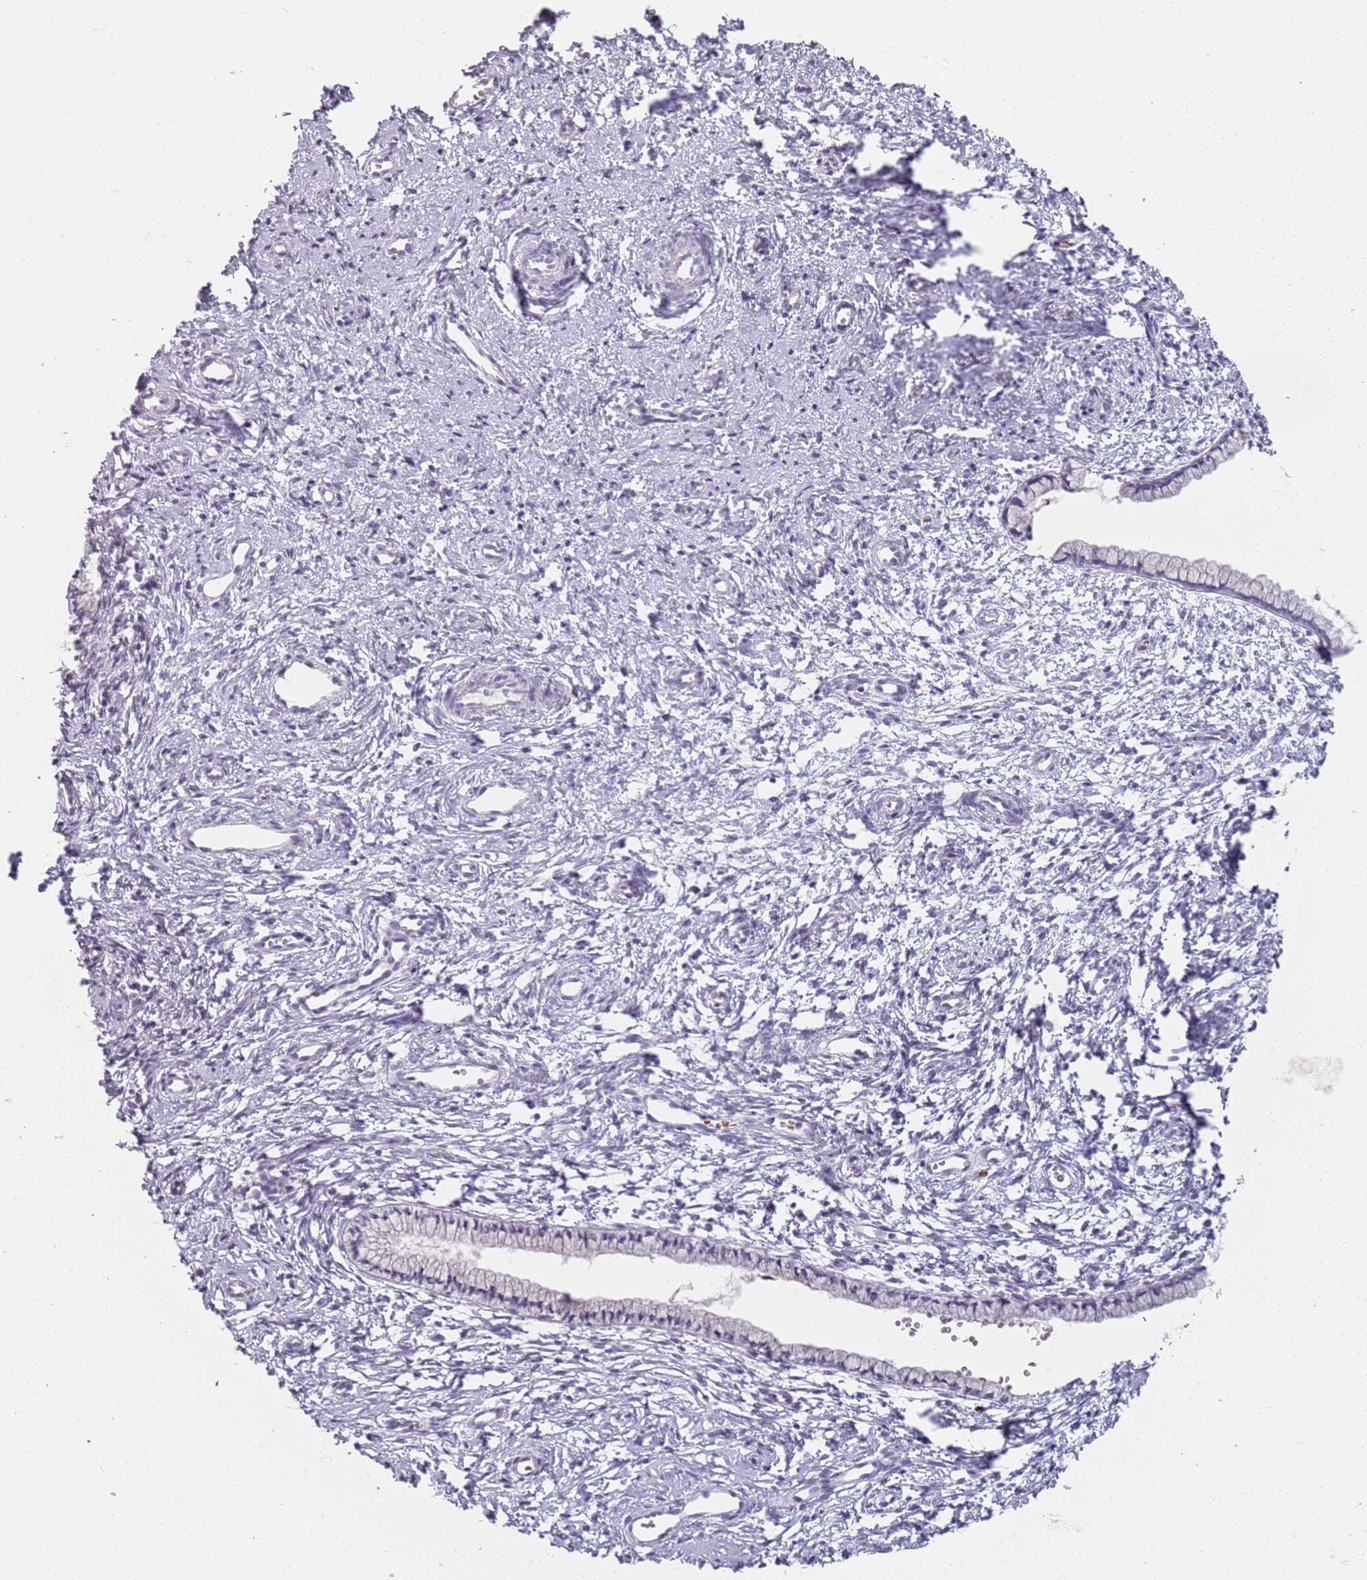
{"staining": {"intensity": "negative", "quantity": "none", "location": "none"}, "tissue": "cervix", "cell_type": "Glandular cells", "image_type": "normal", "snomed": [{"axis": "morphology", "description": "Normal tissue, NOS"}, {"axis": "topography", "description": "Cervix"}], "caption": "Glandular cells are negative for brown protein staining in unremarkable cervix. (DAB (3,3'-diaminobenzidine) immunohistochemistry (IHC), high magnification).", "gene": "CD40LG", "patient": {"sex": "female", "age": 57}}